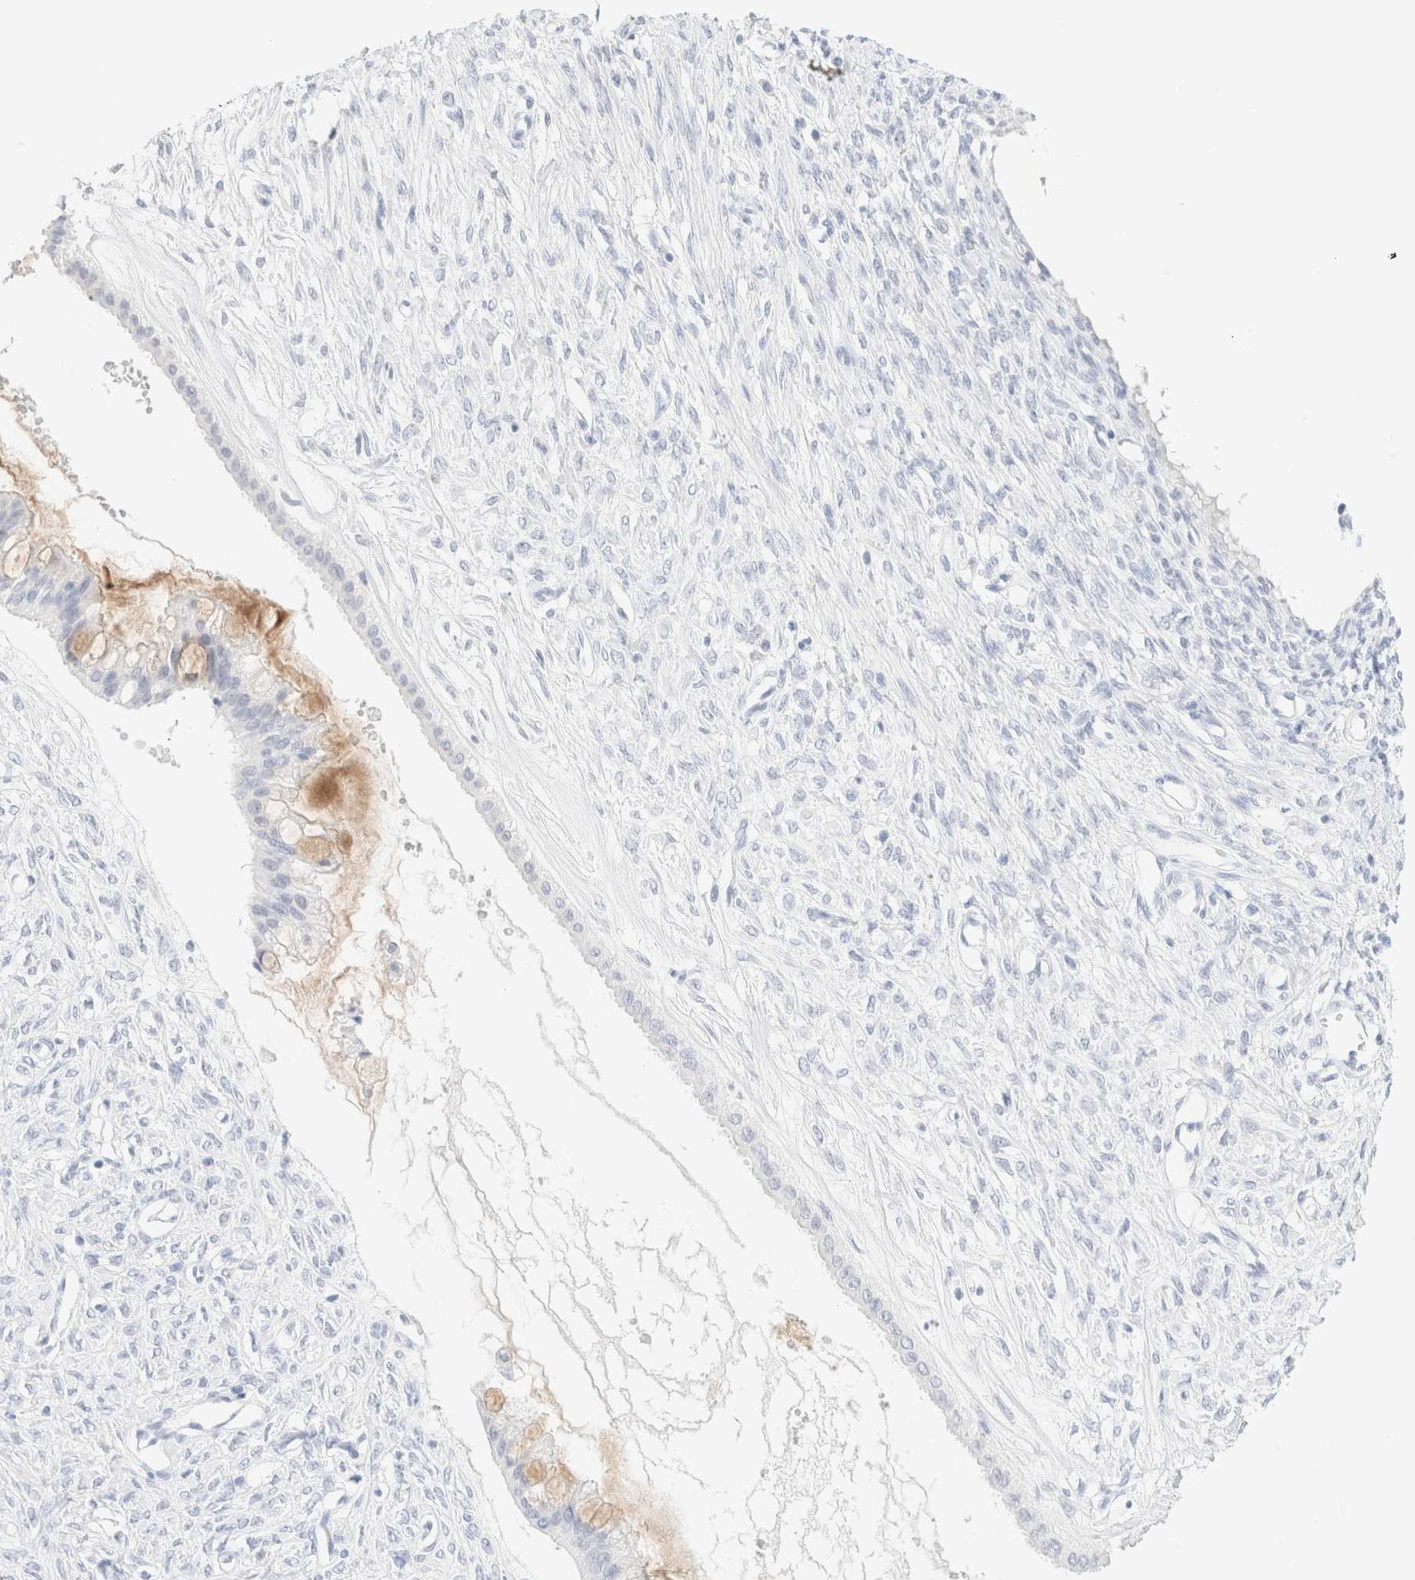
{"staining": {"intensity": "negative", "quantity": "none", "location": "none"}, "tissue": "ovarian cancer", "cell_type": "Tumor cells", "image_type": "cancer", "snomed": [{"axis": "morphology", "description": "Cystadenocarcinoma, mucinous, NOS"}, {"axis": "topography", "description": "Ovary"}], "caption": "An image of ovarian cancer stained for a protein exhibits no brown staining in tumor cells.", "gene": "KRT15", "patient": {"sex": "female", "age": 73}}